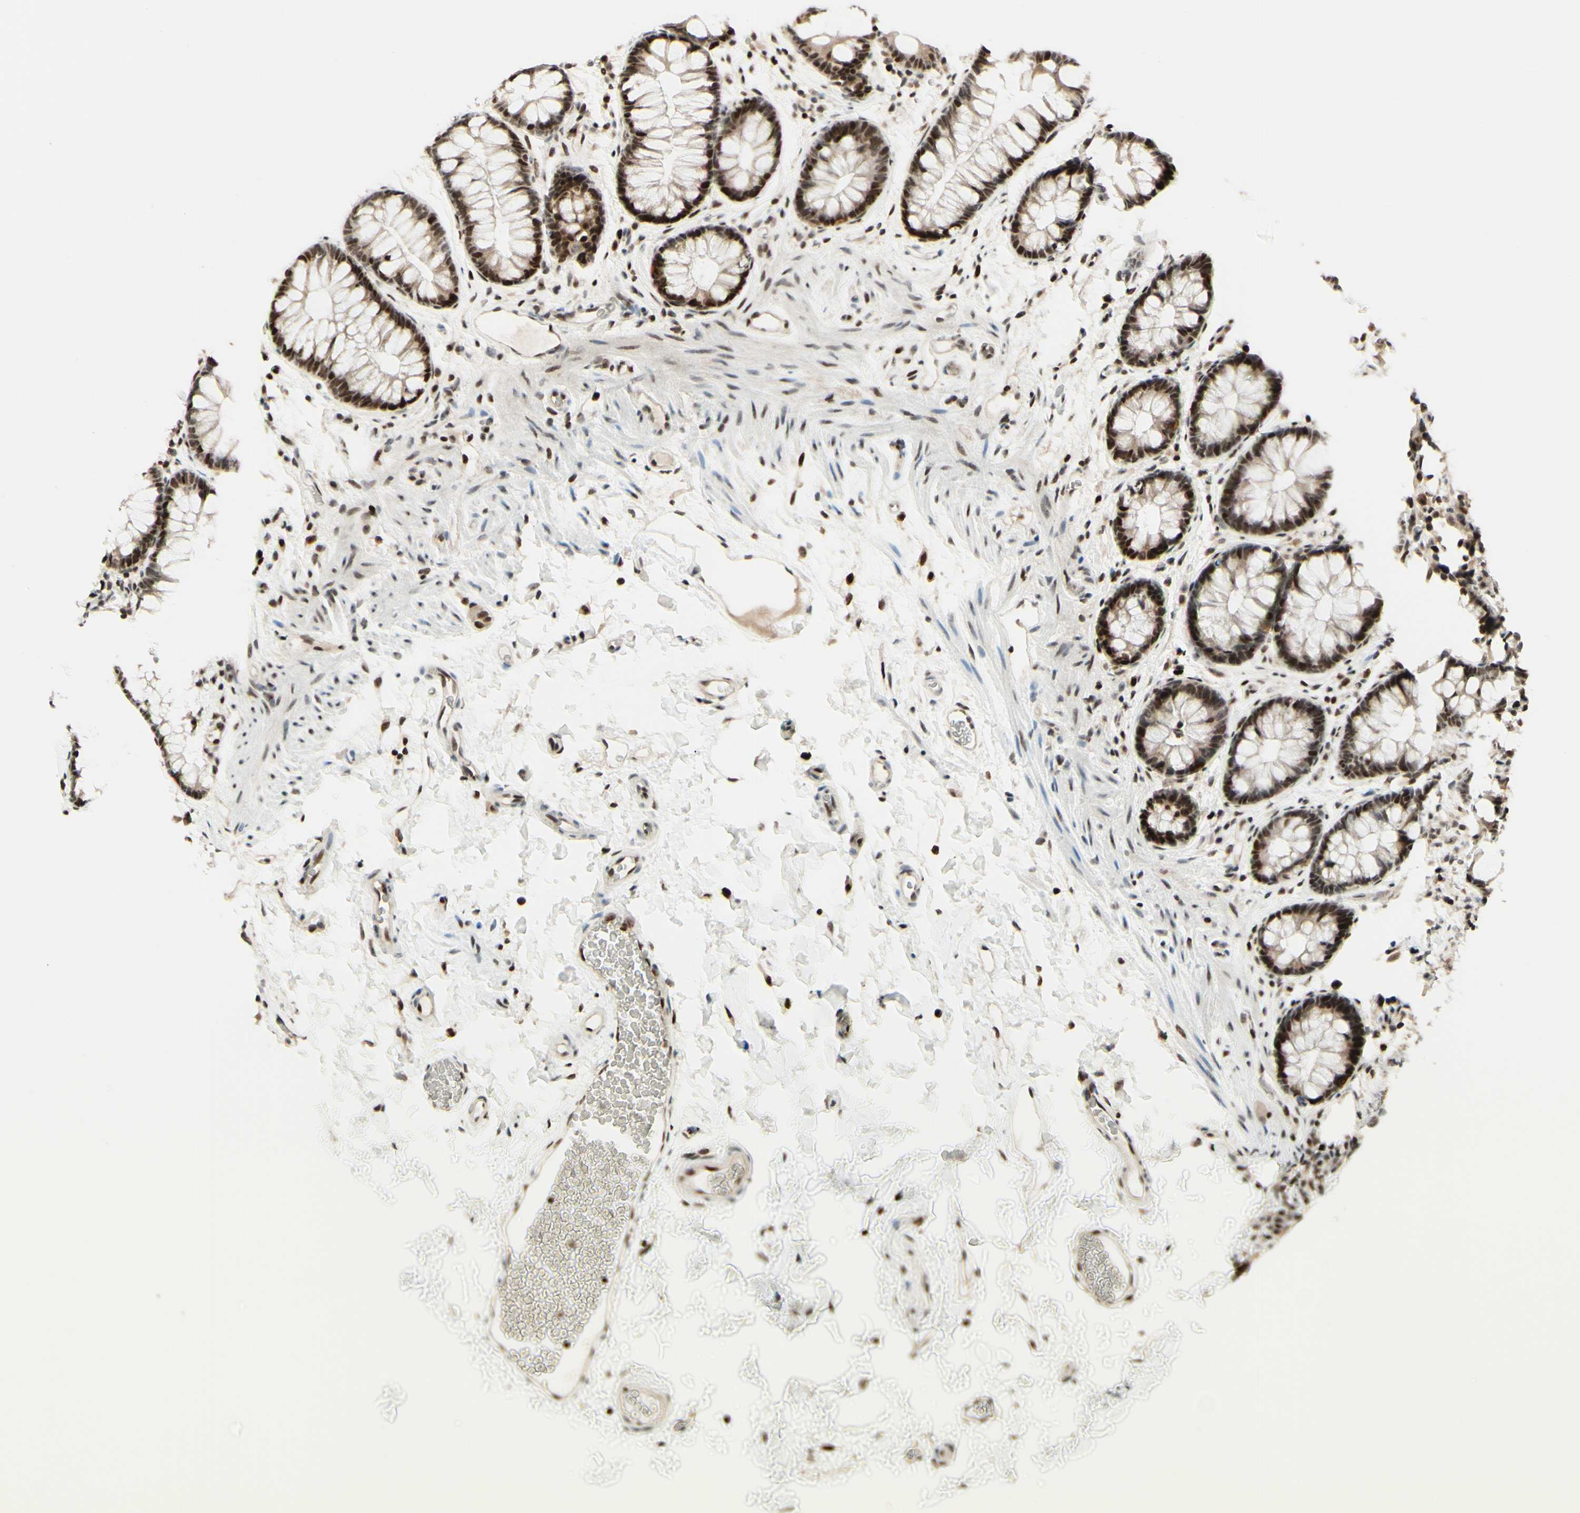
{"staining": {"intensity": "moderate", "quantity": ">75%", "location": "nuclear"}, "tissue": "colon", "cell_type": "Endothelial cells", "image_type": "normal", "snomed": [{"axis": "morphology", "description": "Normal tissue, NOS"}, {"axis": "topography", "description": "Colon"}], "caption": "A brown stain highlights moderate nuclear positivity of a protein in endothelial cells of normal colon.", "gene": "CDKL5", "patient": {"sex": "female", "age": 80}}